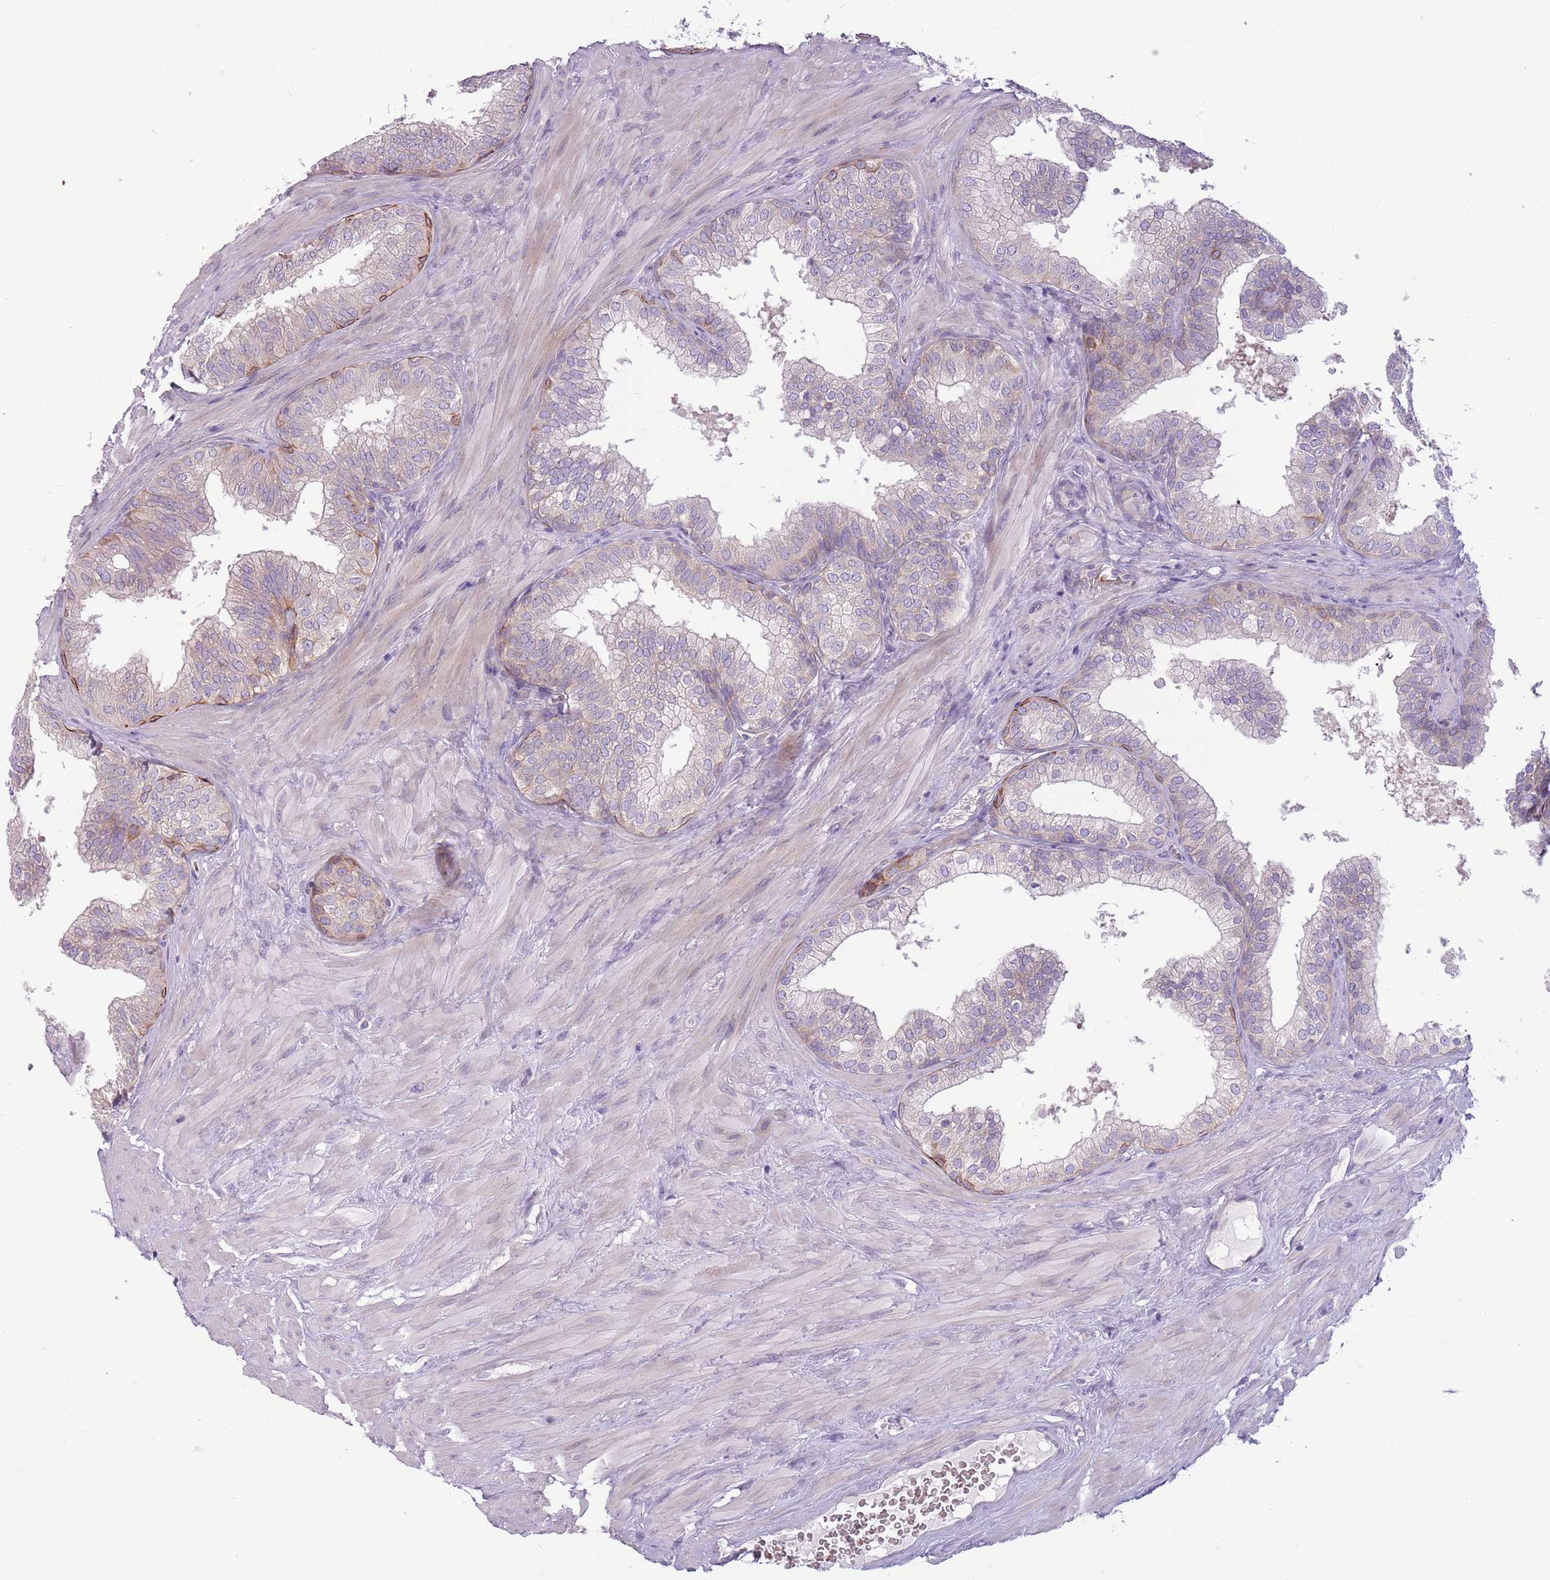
{"staining": {"intensity": "moderate", "quantity": "<25%", "location": "cytoplasmic/membranous"}, "tissue": "prostate", "cell_type": "Glandular cells", "image_type": "normal", "snomed": [{"axis": "morphology", "description": "Normal tissue, NOS"}, {"axis": "topography", "description": "Prostate"}], "caption": "The immunohistochemical stain shows moderate cytoplasmic/membranous staining in glandular cells of unremarkable prostate. The protein is shown in brown color, while the nuclei are stained blue.", "gene": "HSPA14", "patient": {"sex": "male", "age": 60}}